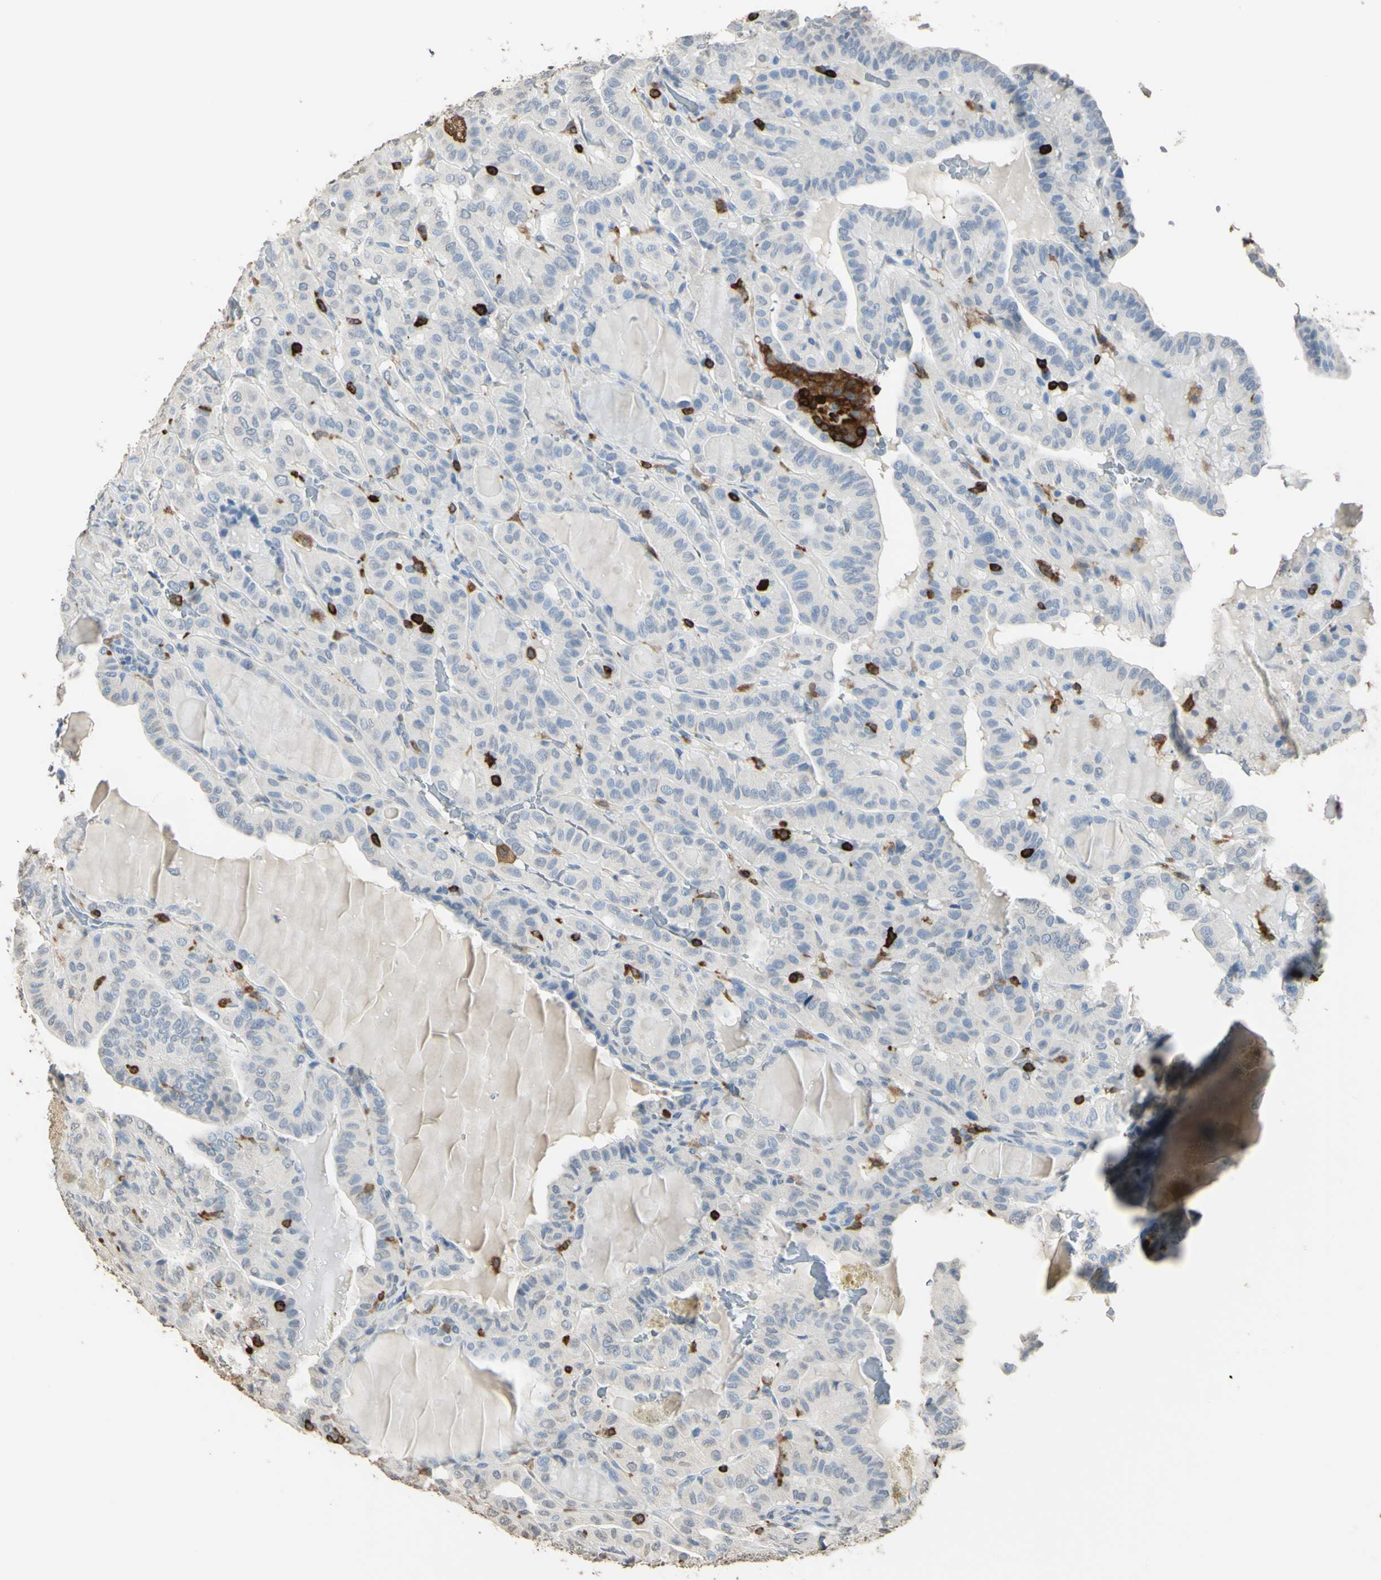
{"staining": {"intensity": "negative", "quantity": "none", "location": "none"}, "tissue": "thyroid cancer", "cell_type": "Tumor cells", "image_type": "cancer", "snomed": [{"axis": "morphology", "description": "Papillary adenocarcinoma, NOS"}, {"axis": "topography", "description": "Thyroid gland"}], "caption": "There is no significant staining in tumor cells of thyroid cancer.", "gene": "PSTPIP1", "patient": {"sex": "male", "age": 77}}